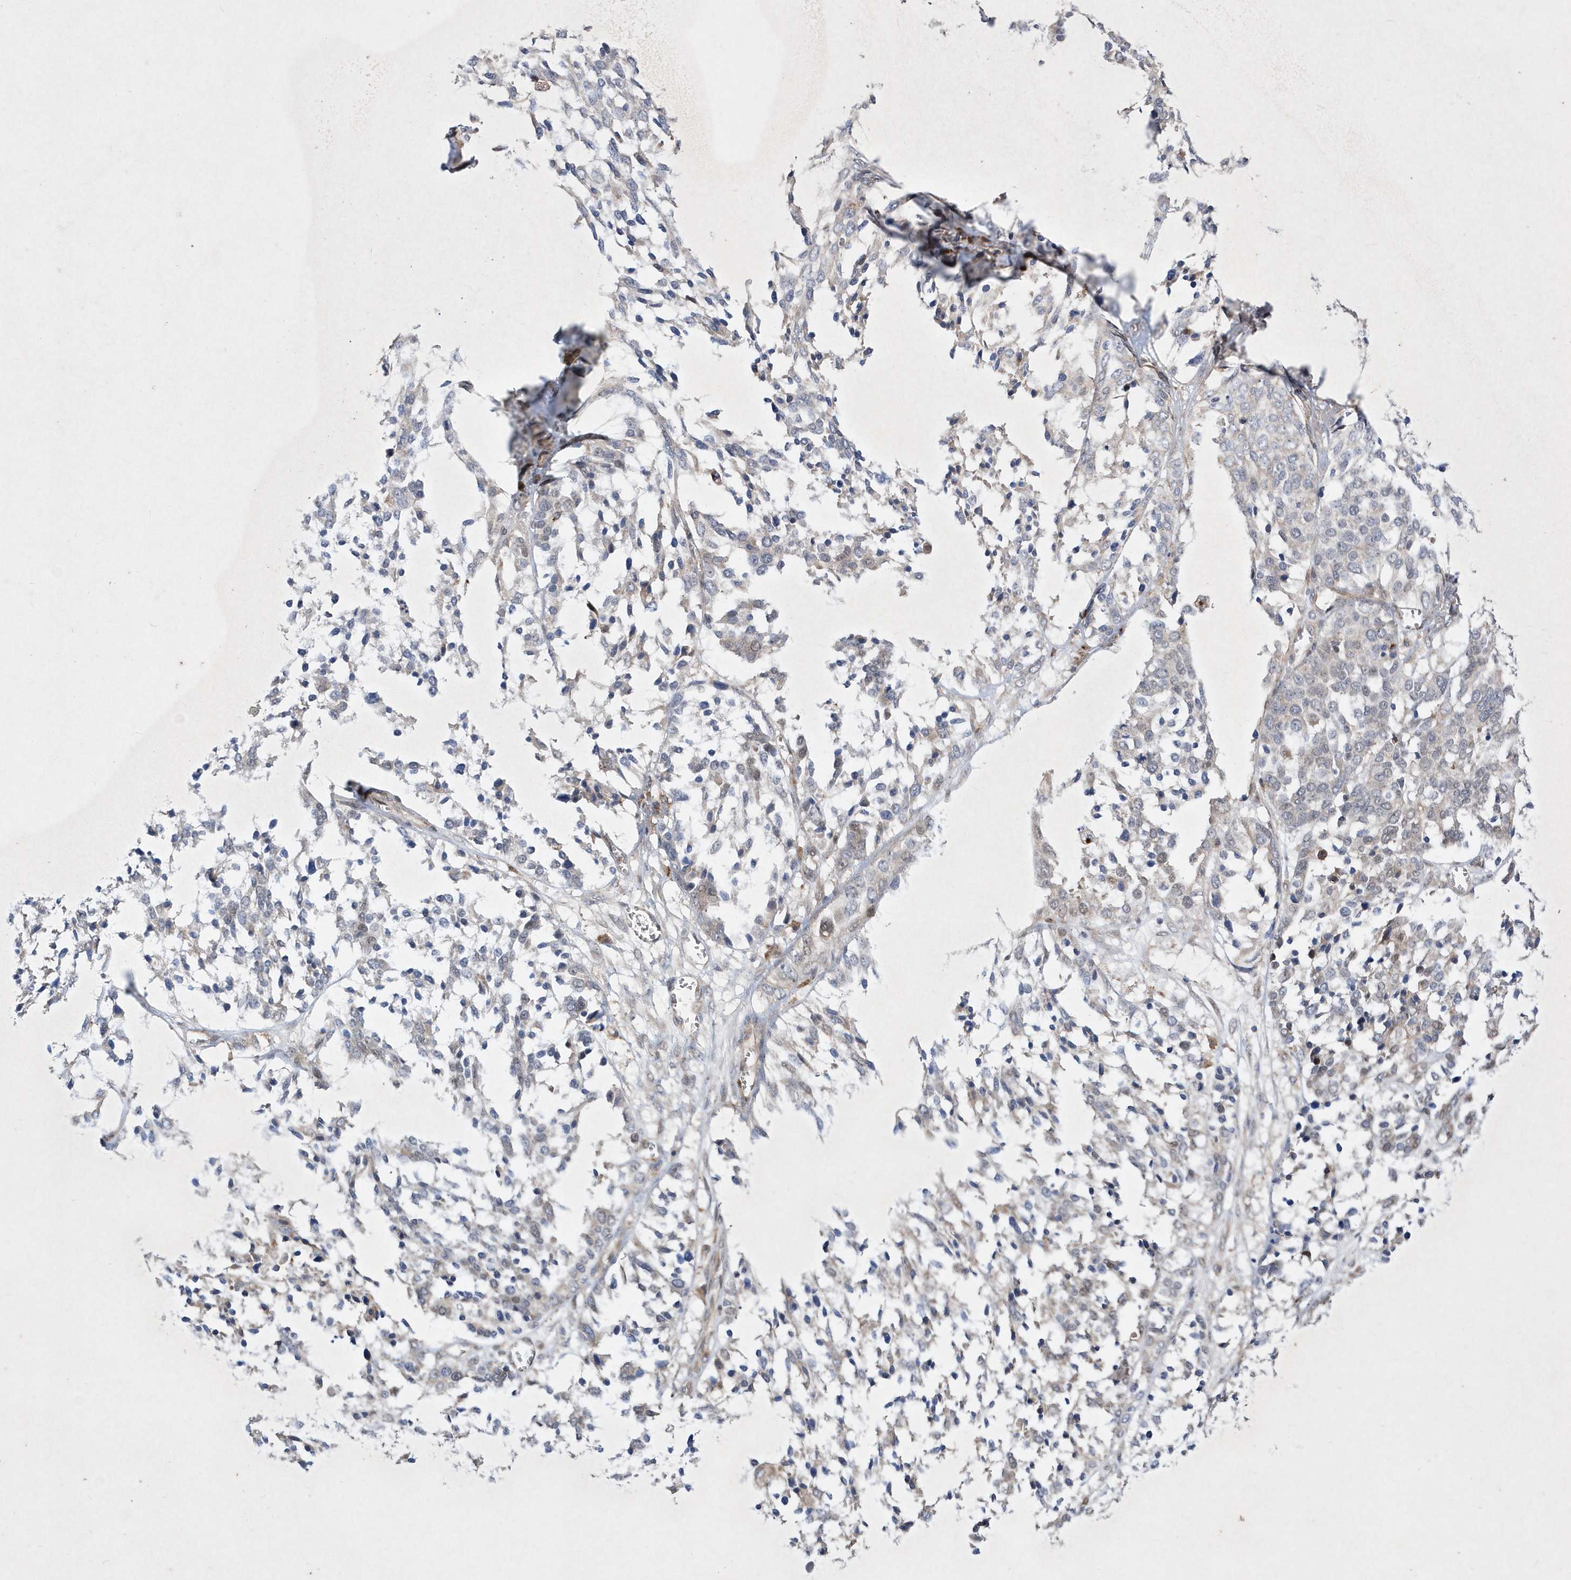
{"staining": {"intensity": "moderate", "quantity": "<25%", "location": "nuclear"}, "tissue": "ovarian cancer", "cell_type": "Tumor cells", "image_type": "cancer", "snomed": [{"axis": "morphology", "description": "Cystadenocarcinoma, serous, NOS"}, {"axis": "topography", "description": "Ovary"}], "caption": "Human serous cystadenocarcinoma (ovarian) stained with a protein marker demonstrates moderate staining in tumor cells.", "gene": "LONRF2", "patient": {"sex": "female", "age": 44}}